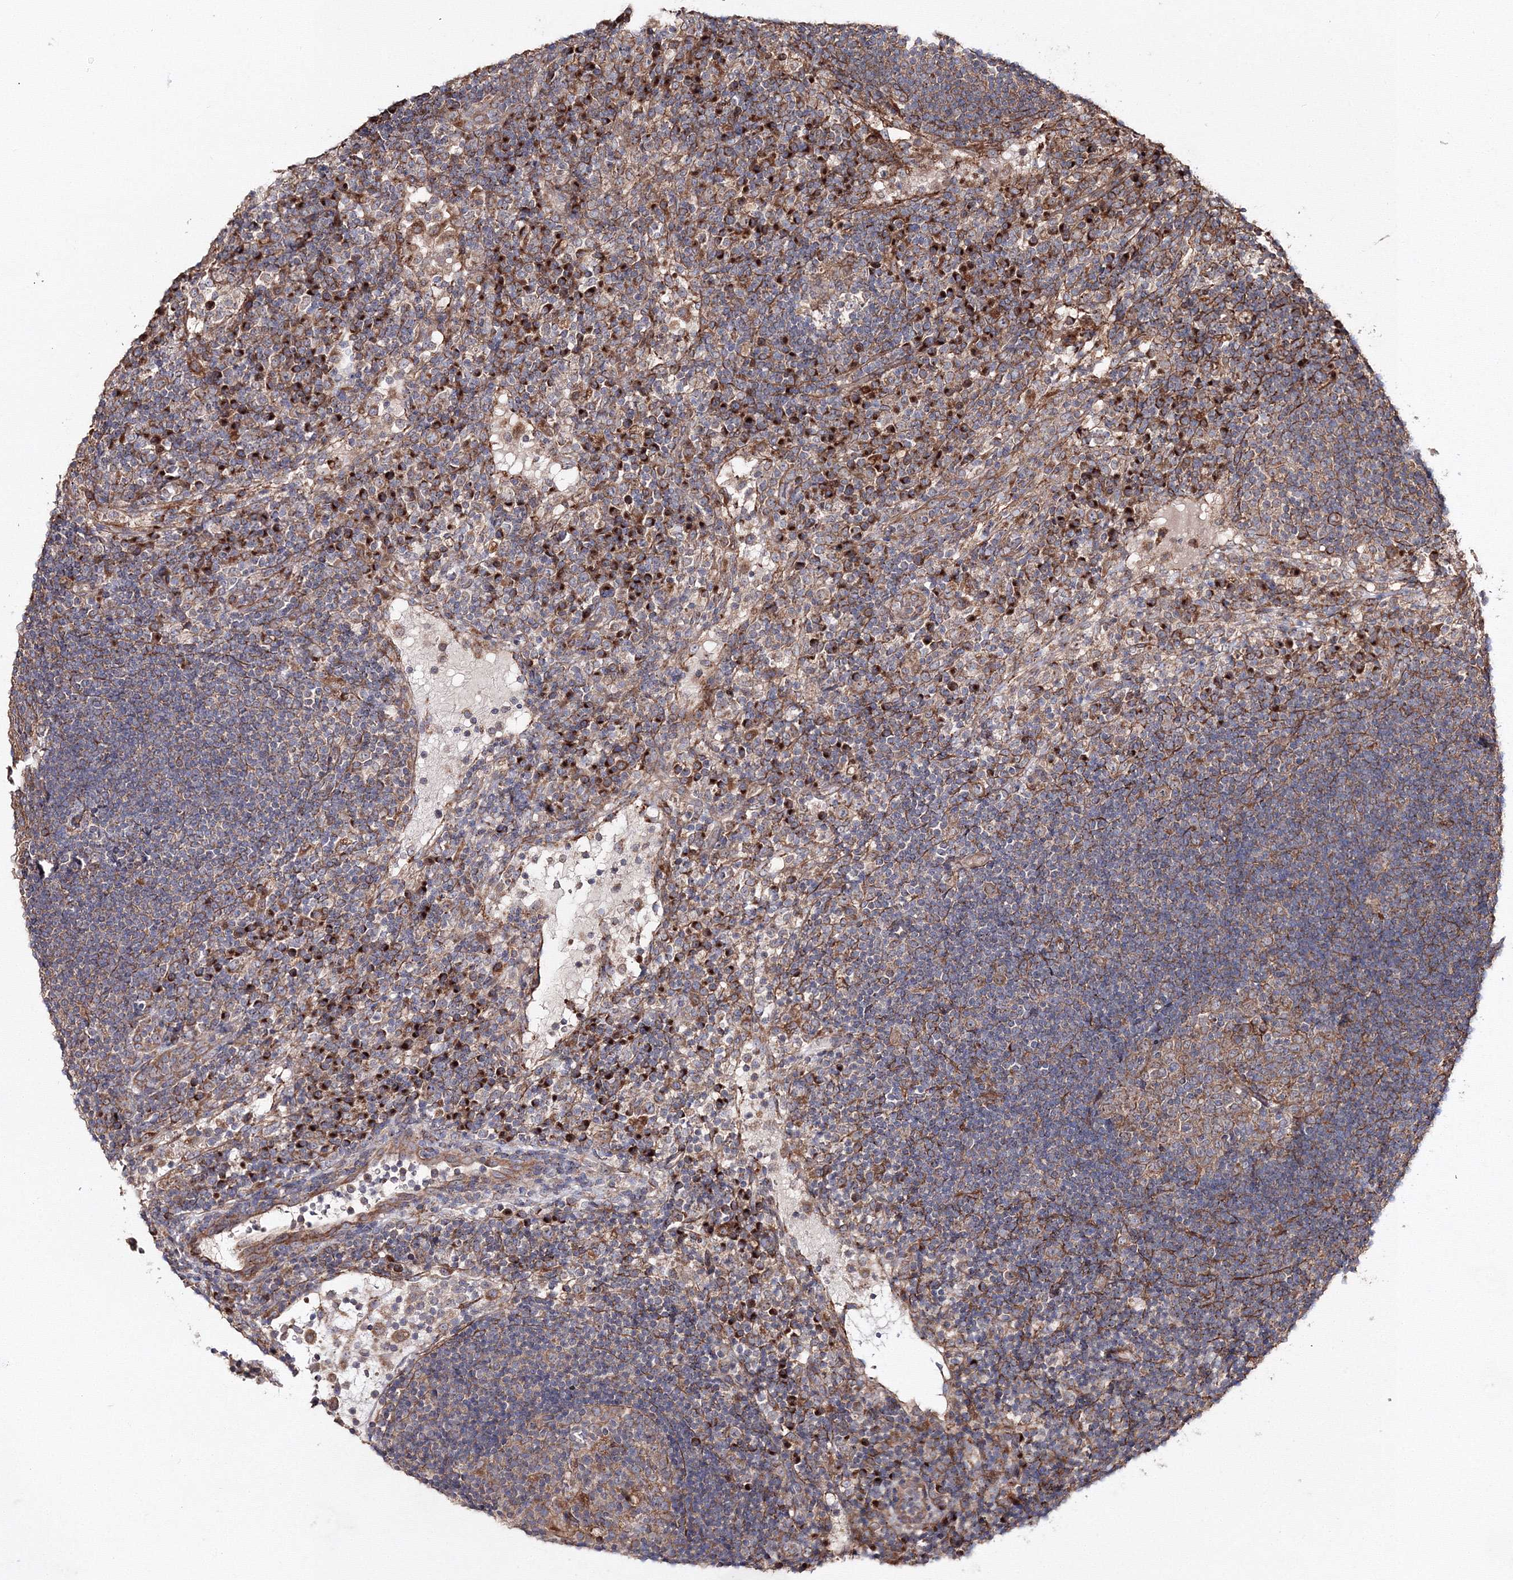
{"staining": {"intensity": "moderate", "quantity": "25%-75%", "location": "cytoplasmic/membranous"}, "tissue": "lymph node", "cell_type": "Germinal center cells", "image_type": "normal", "snomed": [{"axis": "morphology", "description": "Normal tissue, NOS"}, {"axis": "topography", "description": "Lymph node"}], "caption": "DAB immunohistochemical staining of benign lymph node exhibits moderate cytoplasmic/membranous protein expression in approximately 25%-75% of germinal center cells. Using DAB (brown) and hematoxylin (blue) stains, captured at high magnification using brightfield microscopy.", "gene": "DDO", "patient": {"sex": "female", "age": 53}}